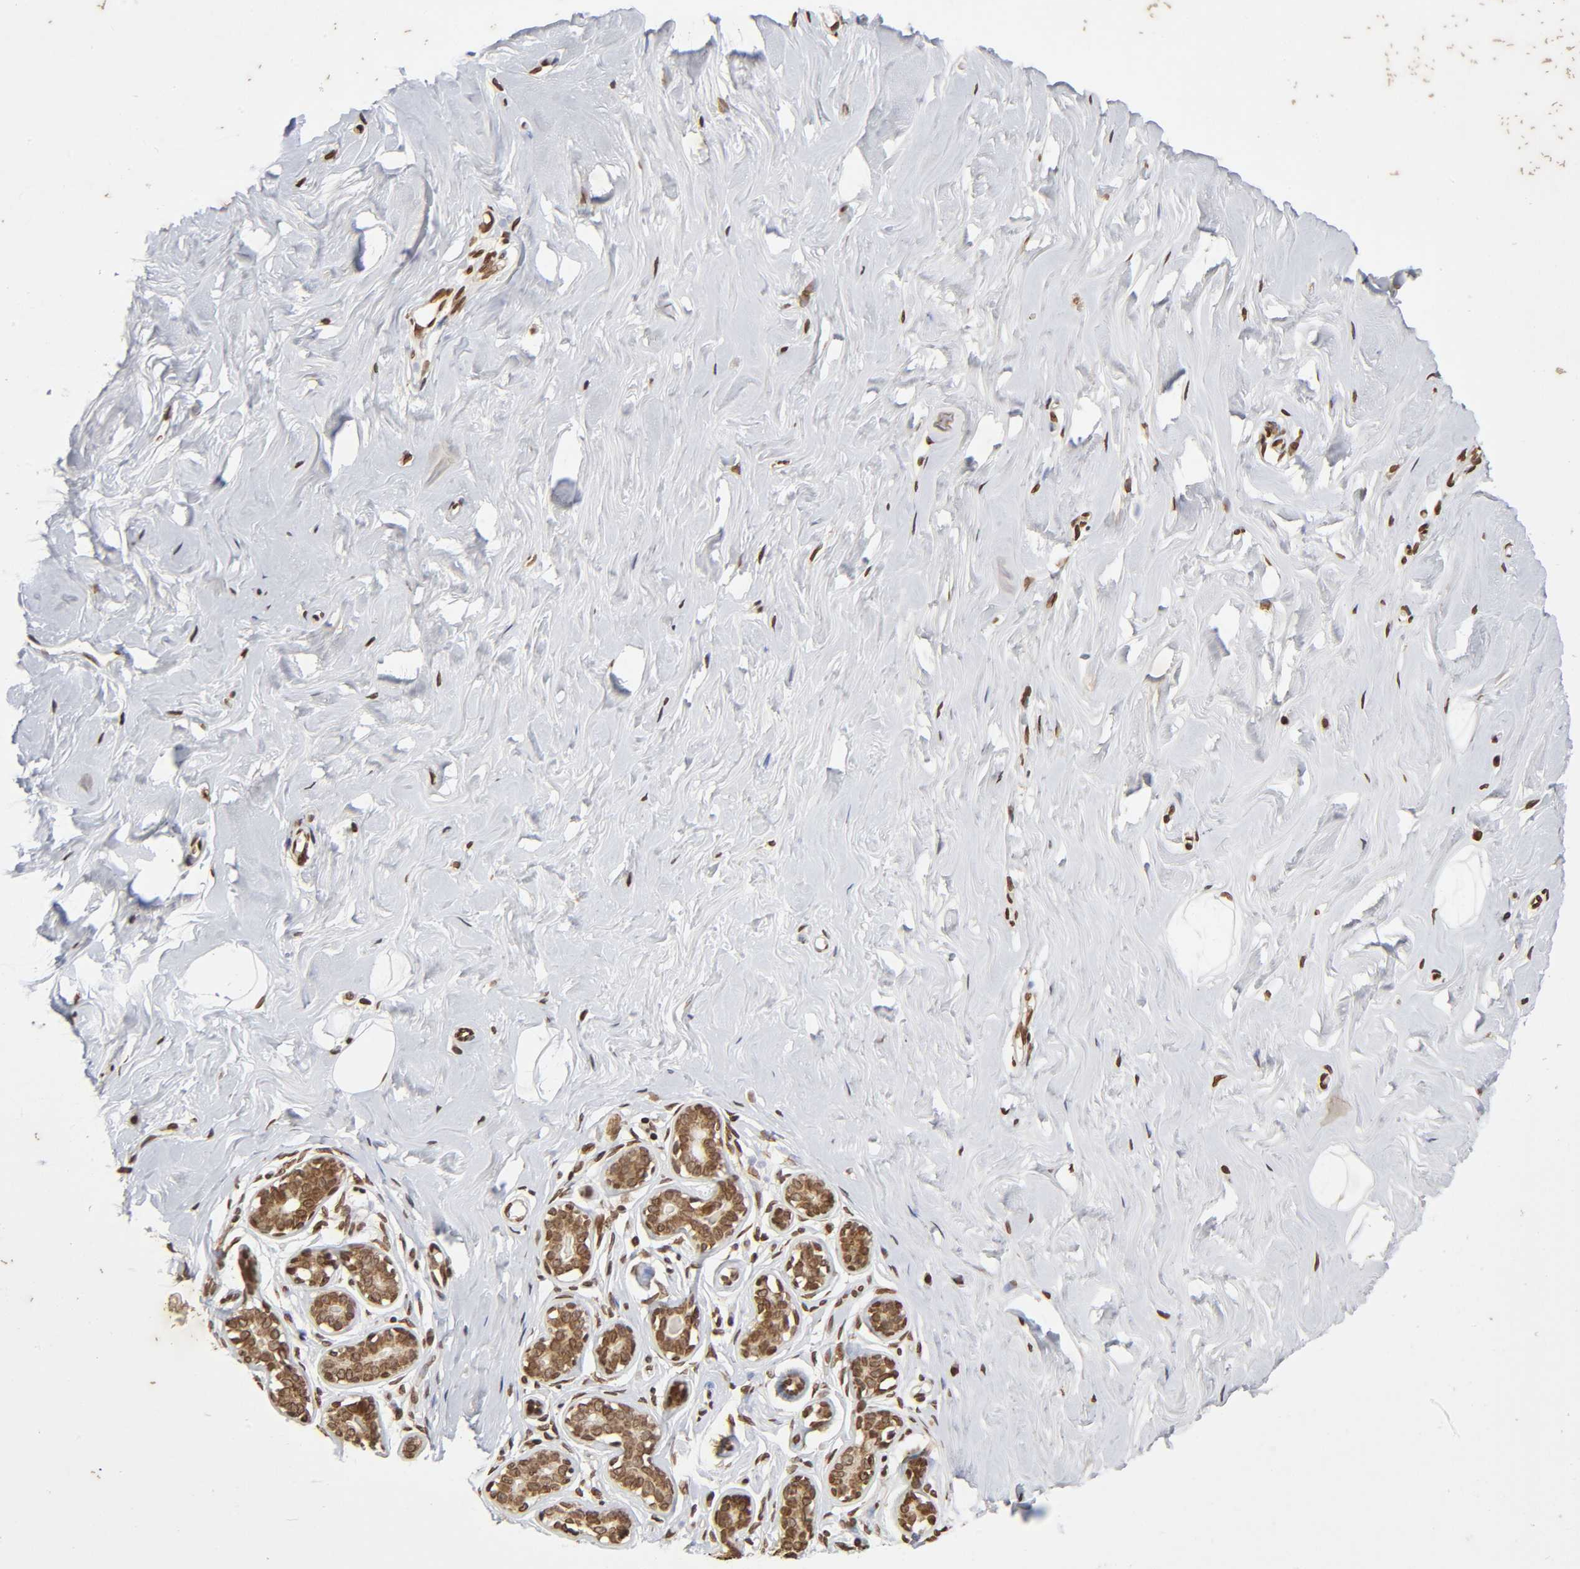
{"staining": {"intensity": "moderate", "quantity": ">75%", "location": "nuclear"}, "tissue": "breast", "cell_type": "Adipocytes", "image_type": "normal", "snomed": [{"axis": "morphology", "description": "Normal tissue, NOS"}, {"axis": "topography", "description": "Breast"}], "caption": "Immunohistochemical staining of benign breast displays >75% levels of moderate nuclear protein positivity in approximately >75% of adipocytes.", "gene": "MLLT6", "patient": {"sex": "female", "age": 23}}